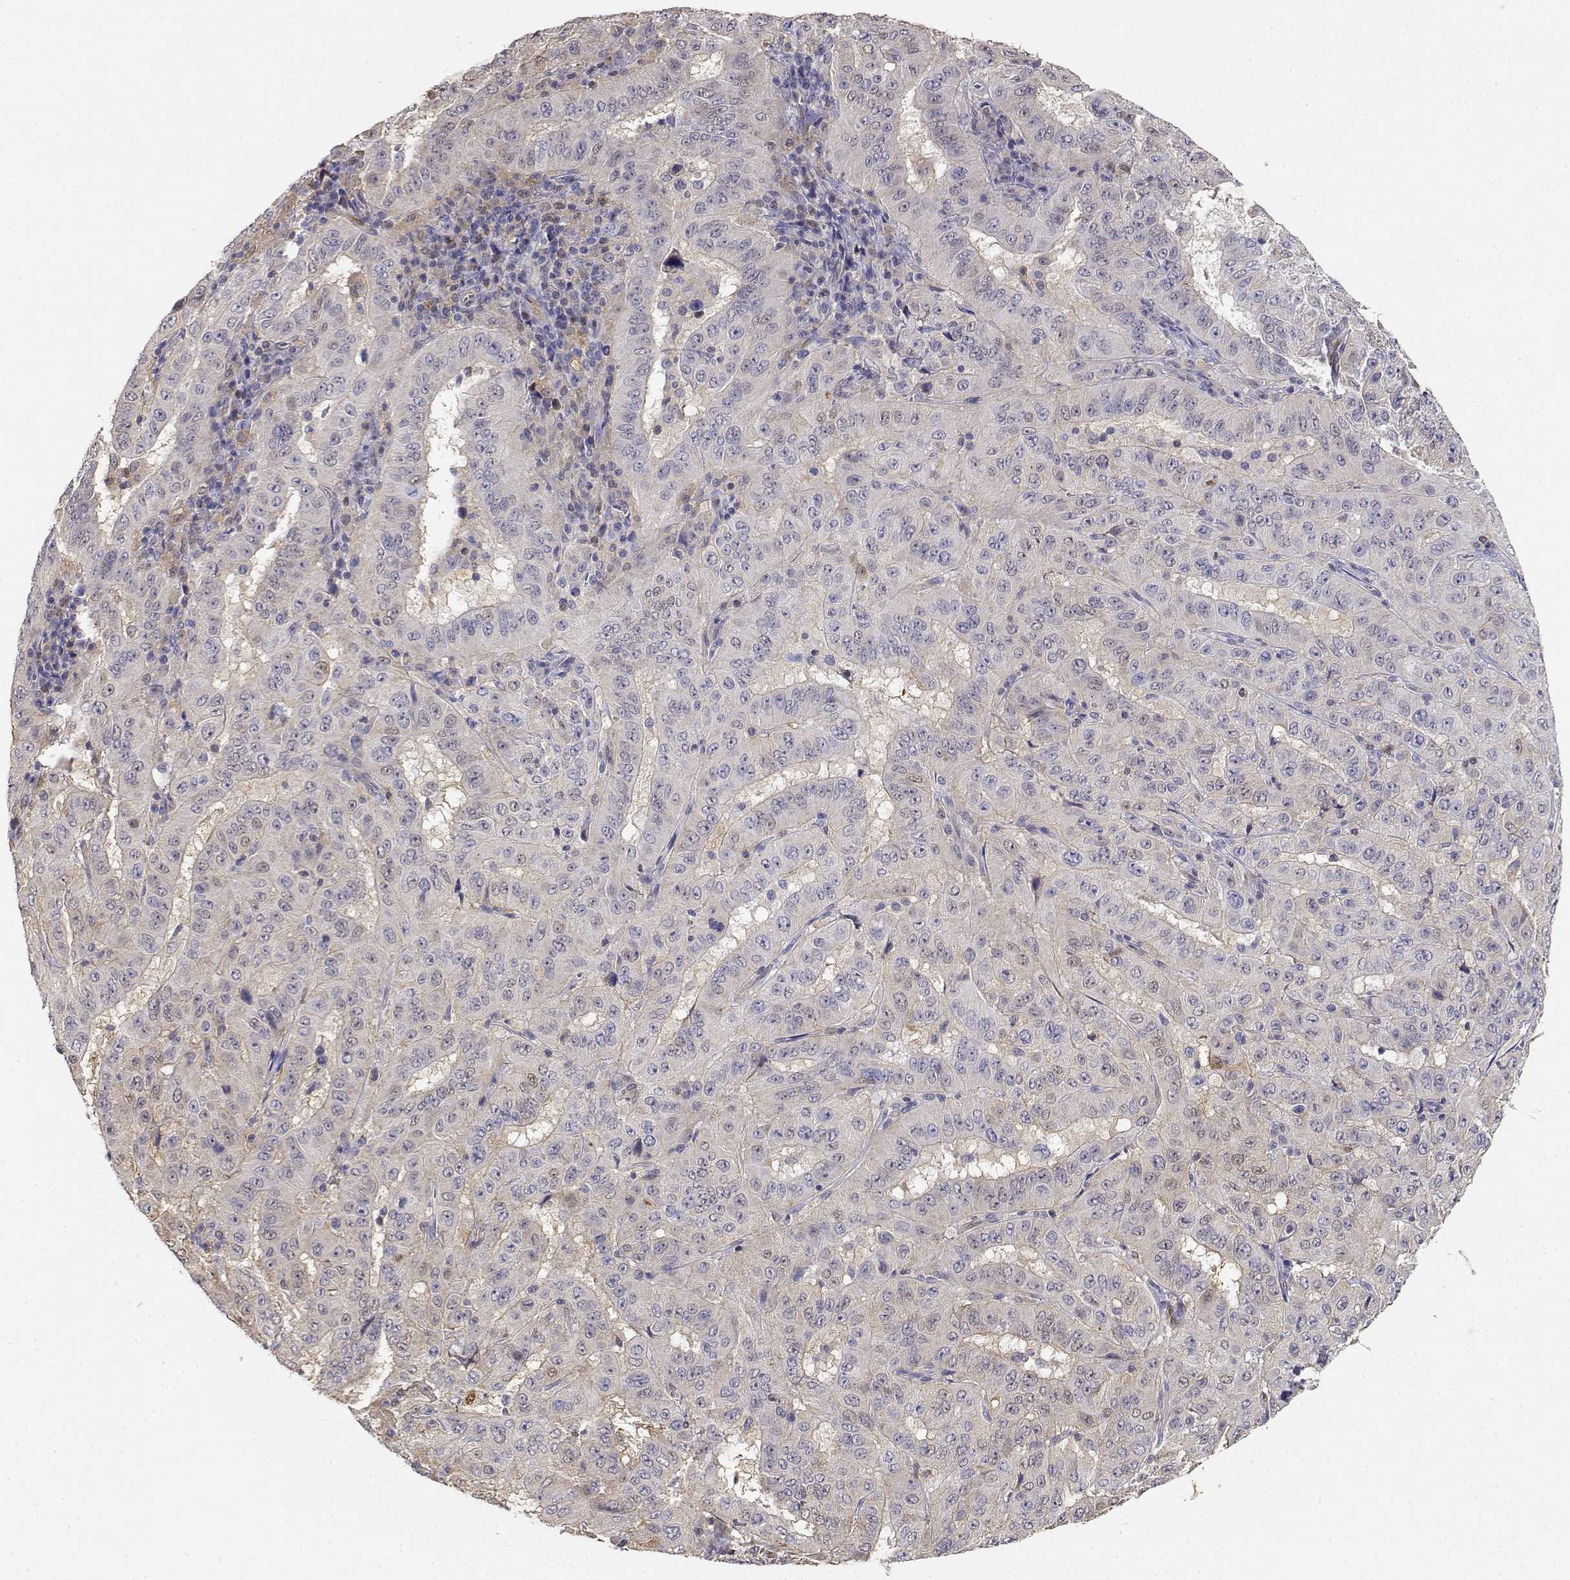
{"staining": {"intensity": "weak", "quantity": "<25%", "location": "cytoplasmic/membranous"}, "tissue": "pancreatic cancer", "cell_type": "Tumor cells", "image_type": "cancer", "snomed": [{"axis": "morphology", "description": "Adenocarcinoma, NOS"}, {"axis": "topography", "description": "Pancreas"}], "caption": "Histopathology image shows no significant protein staining in tumor cells of pancreatic cancer (adenocarcinoma). (DAB (3,3'-diaminobenzidine) immunohistochemistry, high magnification).", "gene": "ADA", "patient": {"sex": "male", "age": 63}}